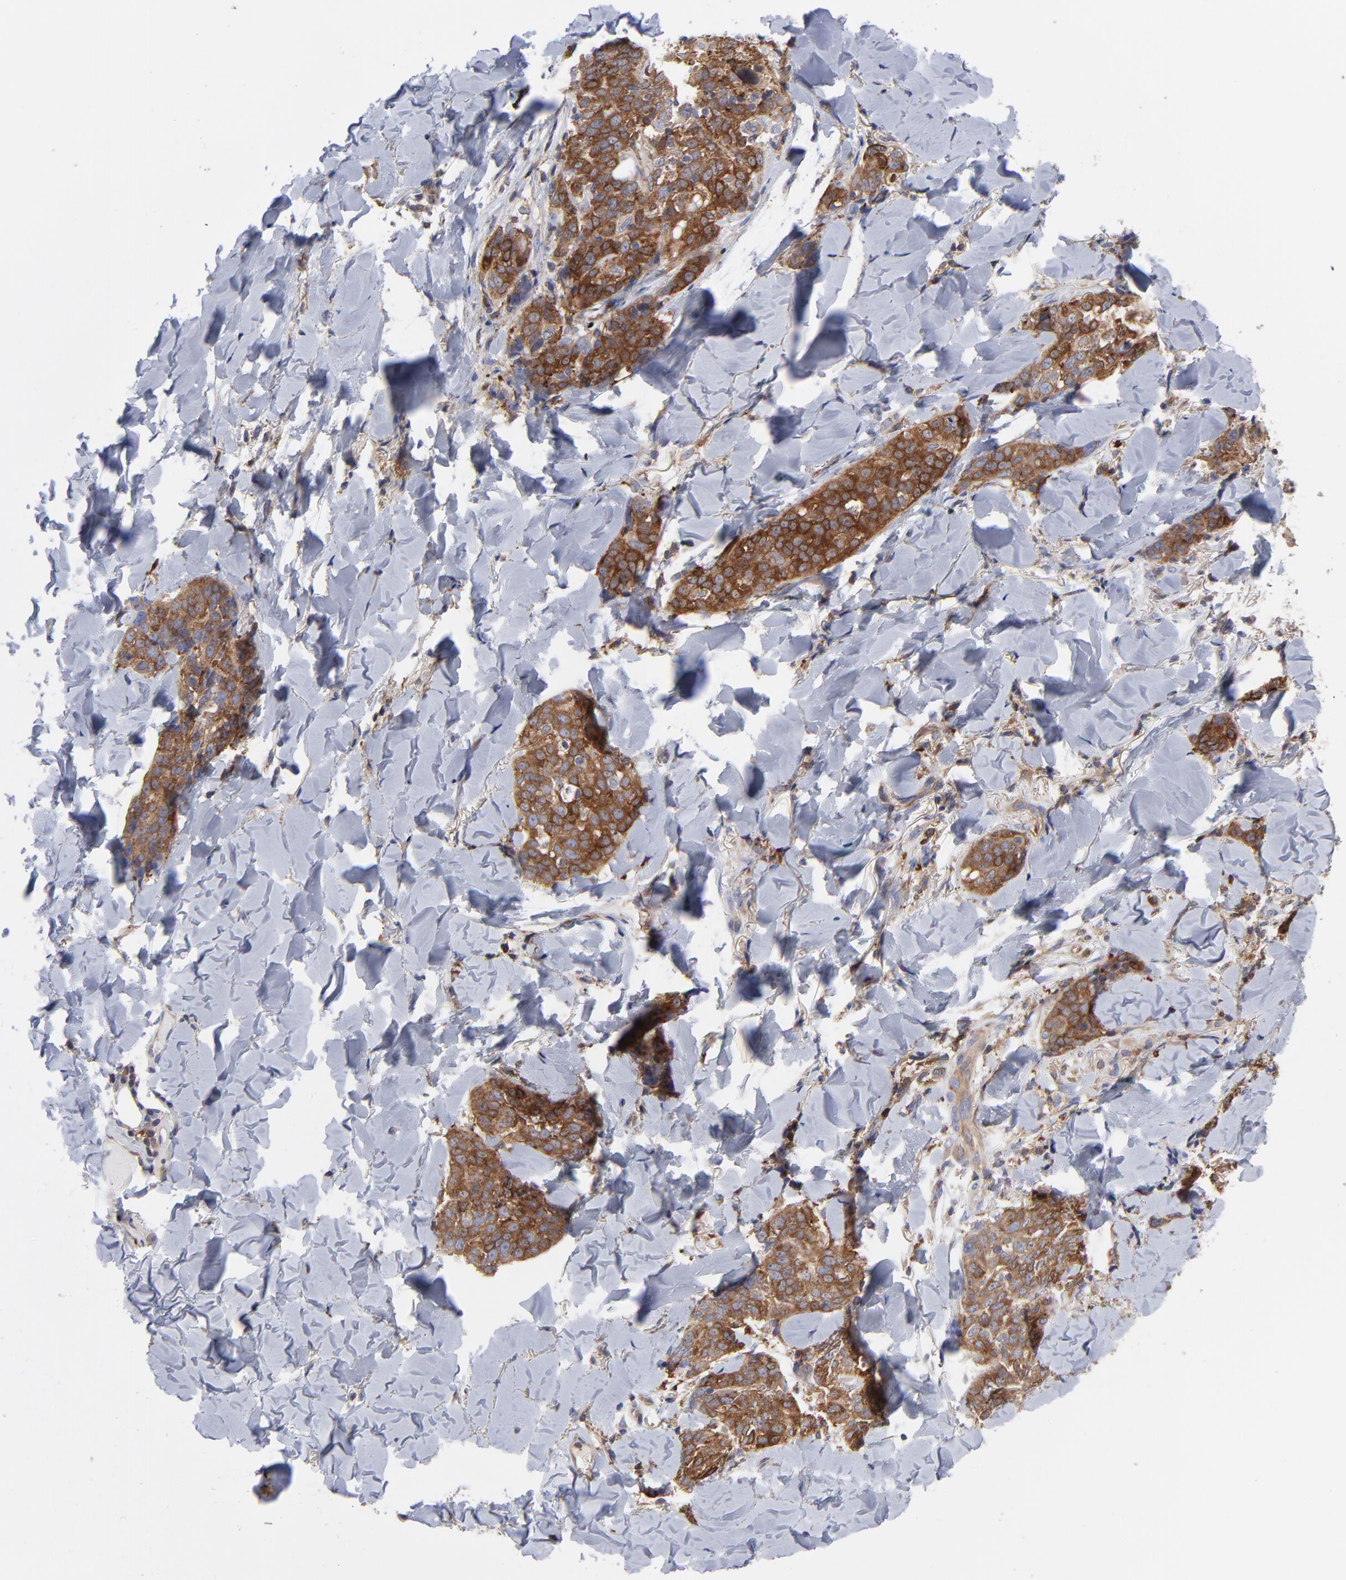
{"staining": {"intensity": "moderate", "quantity": ">75%", "location": "cytoplasmic/membranous,nuclear"}, "tissue": "skin cancer", "cell_type": "Tumor cells", "image_type": "cancer", "snomed": [{"axis": "morphology", "description": "Normal tissue, NOS"}, {"axis": "morphology", "description": "Squamous cell carcinoma, NOS"}, {"axis": "topography", "description": "Skin"}], "caption": "The image shows staining of squamous cell carcinoma (skin), revealing moderate cytoplasmic/membranous and nuclear protein expression (brown color) within tumor cells. Nuclei are stained in blue.", "gene": "NFKBIA", "patient": {"sex": "female", "age": 83}}